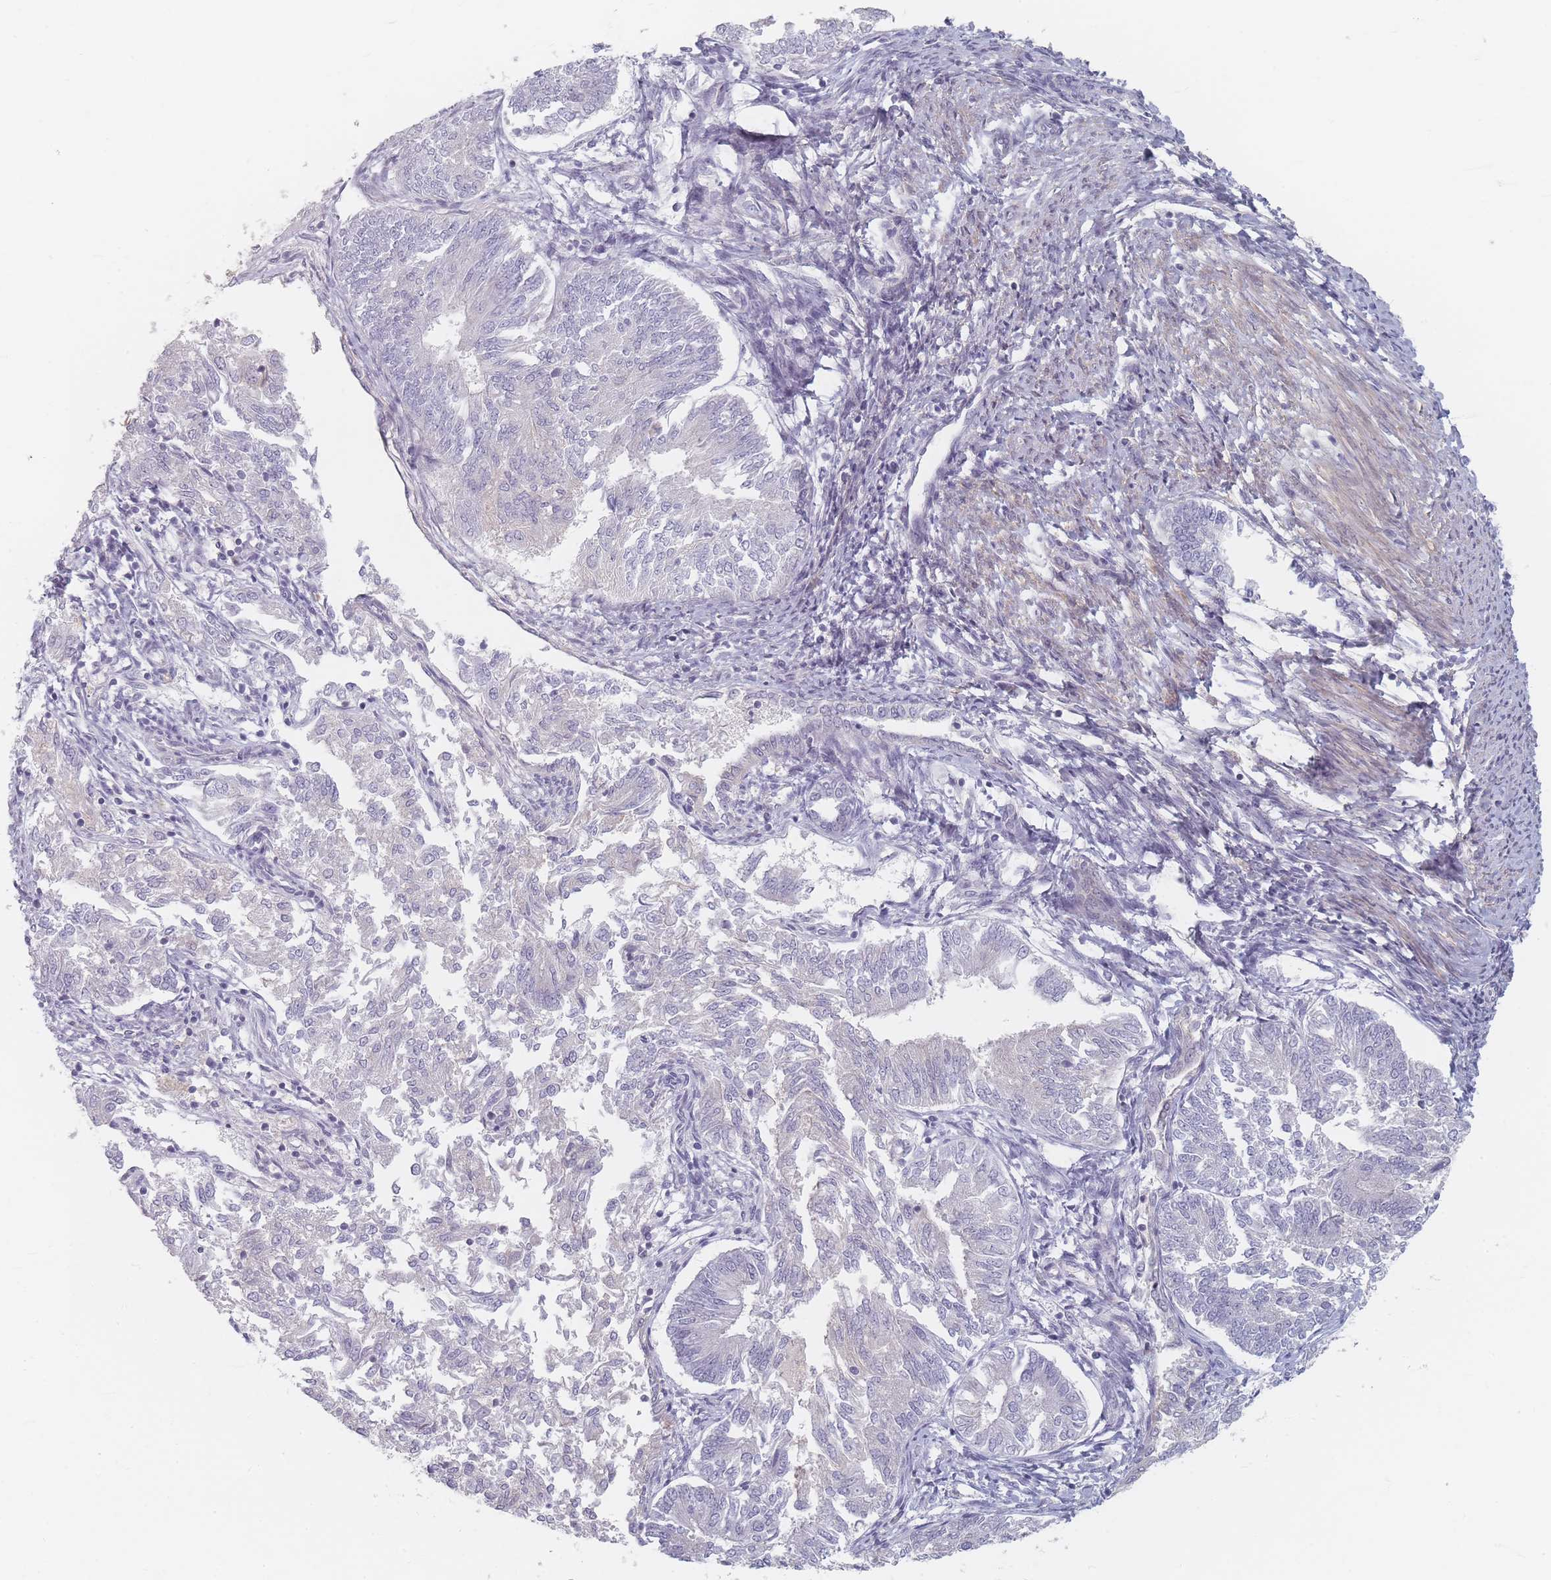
{"staining": {"intensity": "negative", "quantity": "none", "location": "none"}, "tissue": "endometrial cancer", "cell_type": "Tumor cells", "image_type": "cancer", "snomed": [{"axis": "morphology", "description": "Adenocarcinoma, NOS"}, {"axis": "topography", "description": "Endometrium"}], "caption": "This is an immunohistochemistry photomicrograph of human adenocarcinoma (endometrial). There is no expression in tumor cells.", "gene": "TMOD1", "patient": {"sex": "female", "age": 58}}